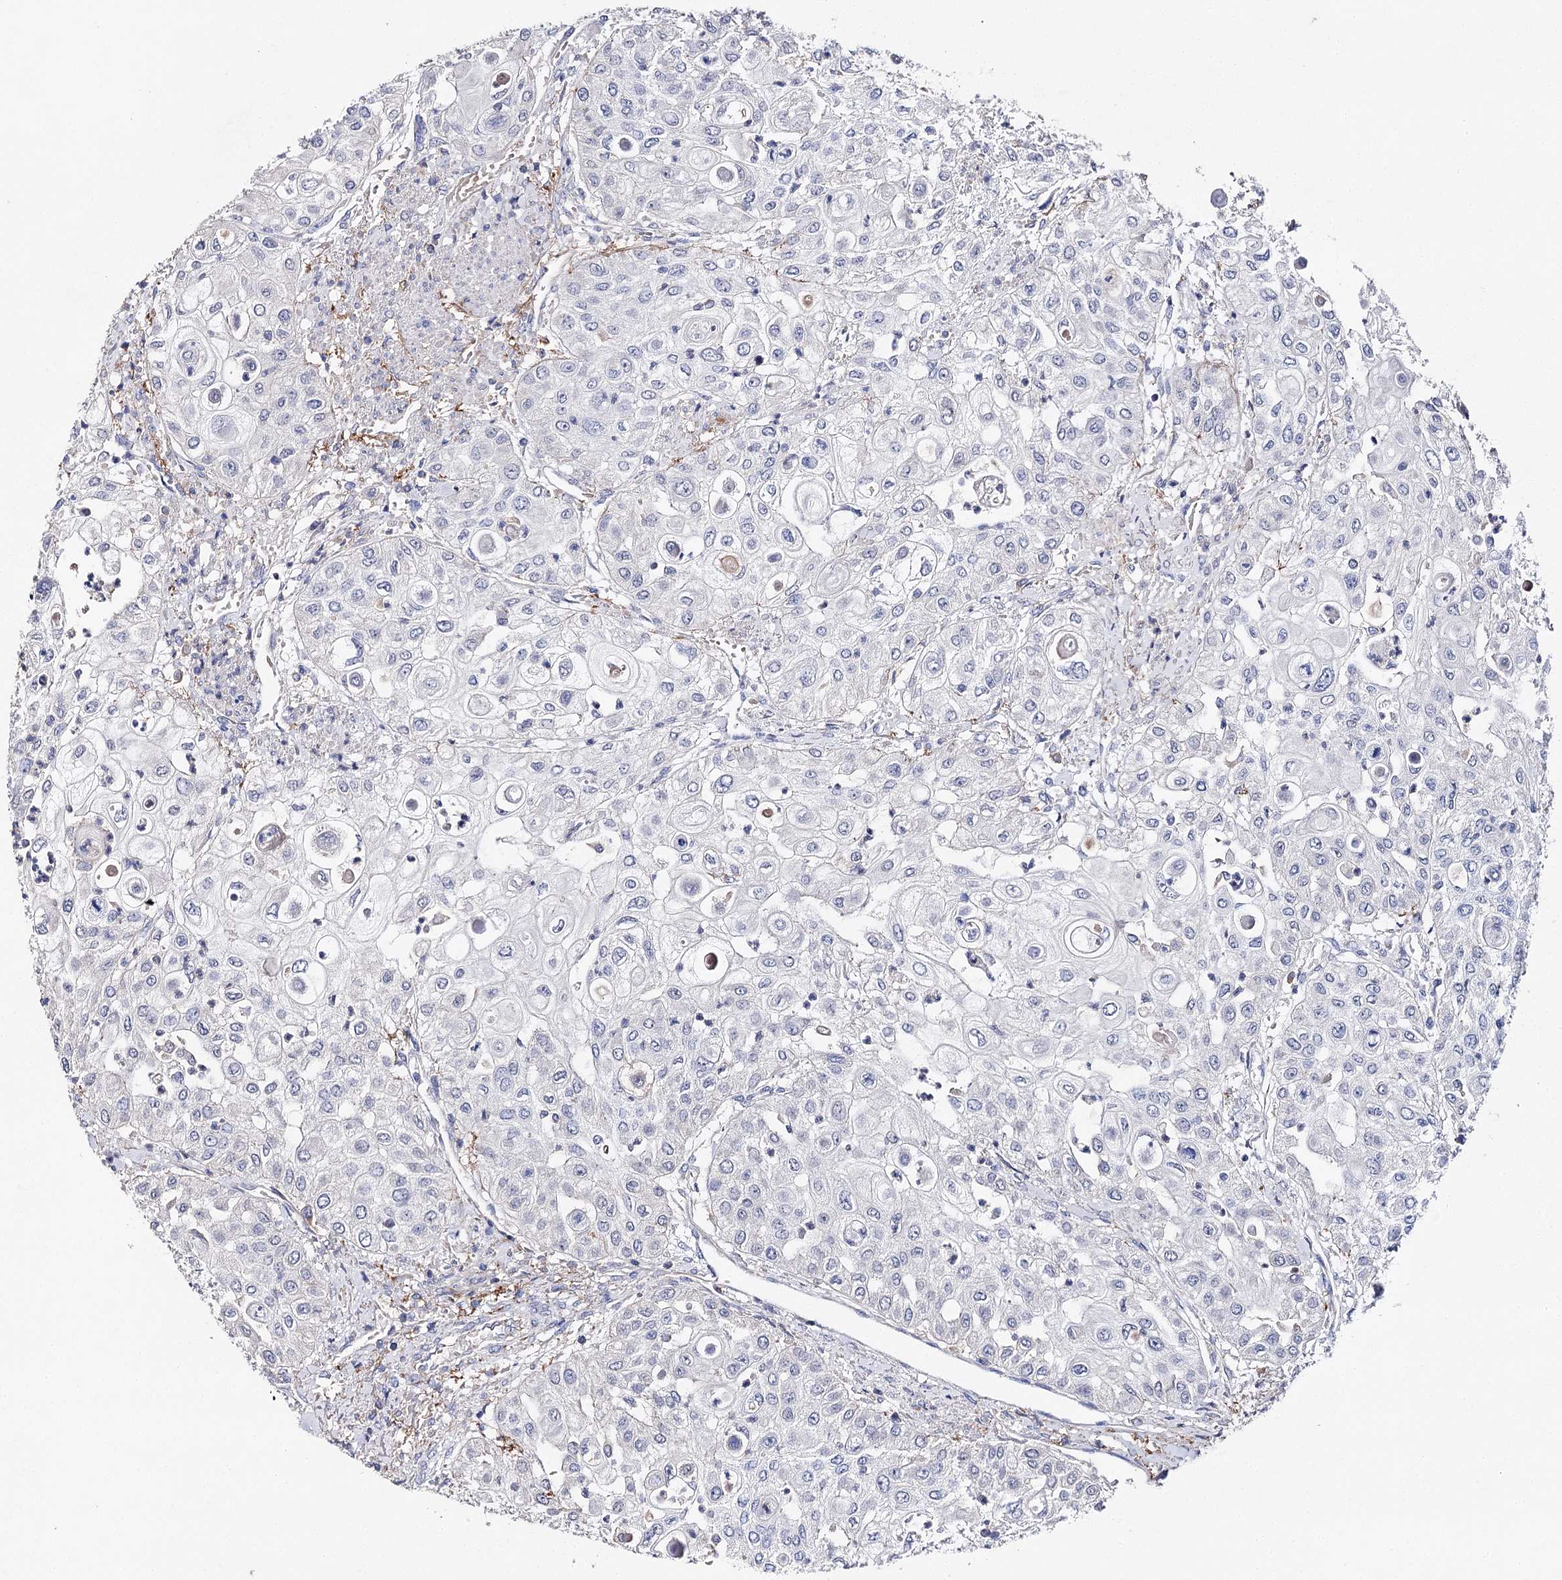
{"staining": {"intensity": "negative", "quantity": "none", "location": "none"}, "tissue": "urothelial cancer", "cell_type": "Tumor cells", "image_type": "cancer", "snomed": [{"axis": "morphology", "description": "Urothelial carcinoma, High grade"}, {"axis": "topography", "description": "Urinary bladder"}], "caption": "DAB (3,3'-diaminobenzidine) immunohistochemical staining of human high-grade urothelial carcinoma displays no significant expression in tumor cells. (Stains: DAB IHC with hematoxylin counter stain, Microscopy: brightfield microscopy at high magnification).", "gene": "EPYC", "patient": {"sex": "female", "age": 79}}